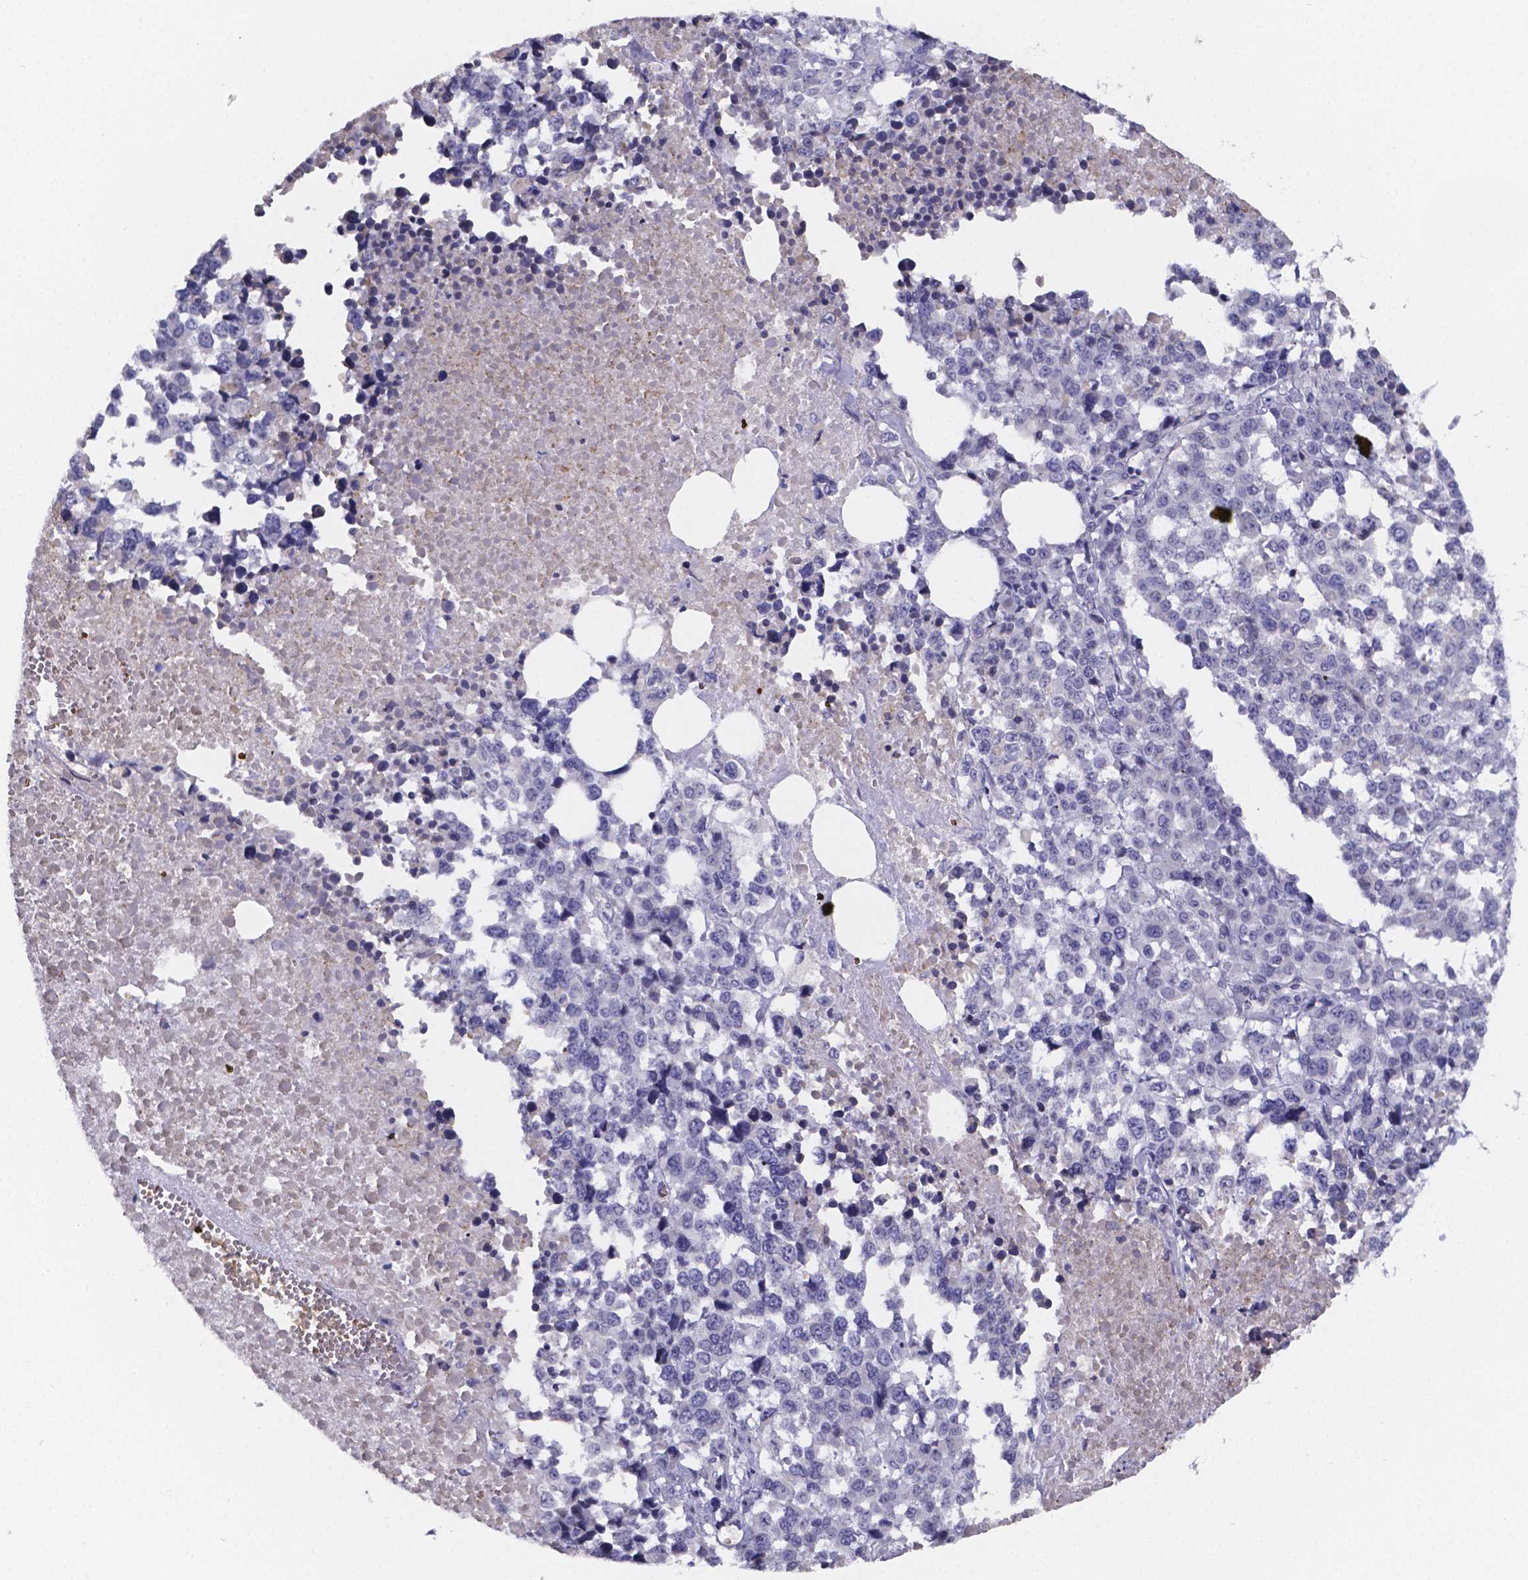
{"staining": {"intensity": "negative", "quantity": "none", "location": "none"}, "tissue": "melanoma", "cell_type": "Tumor cells", "image_type": "cancer", "snomed": [{"axis": "morphology", "description": "Malignant melanoma, Metastatic site"}, {"axis": "topography", "description": "Skin"}], "caption": "This image is of melanoma stained with IHC to label a protein in brown with the nuclei are counter-stained blue. There is no expression in tumor cells.", "gene": "GABRA3", "patient": {"sex": "male", "age": 84}}